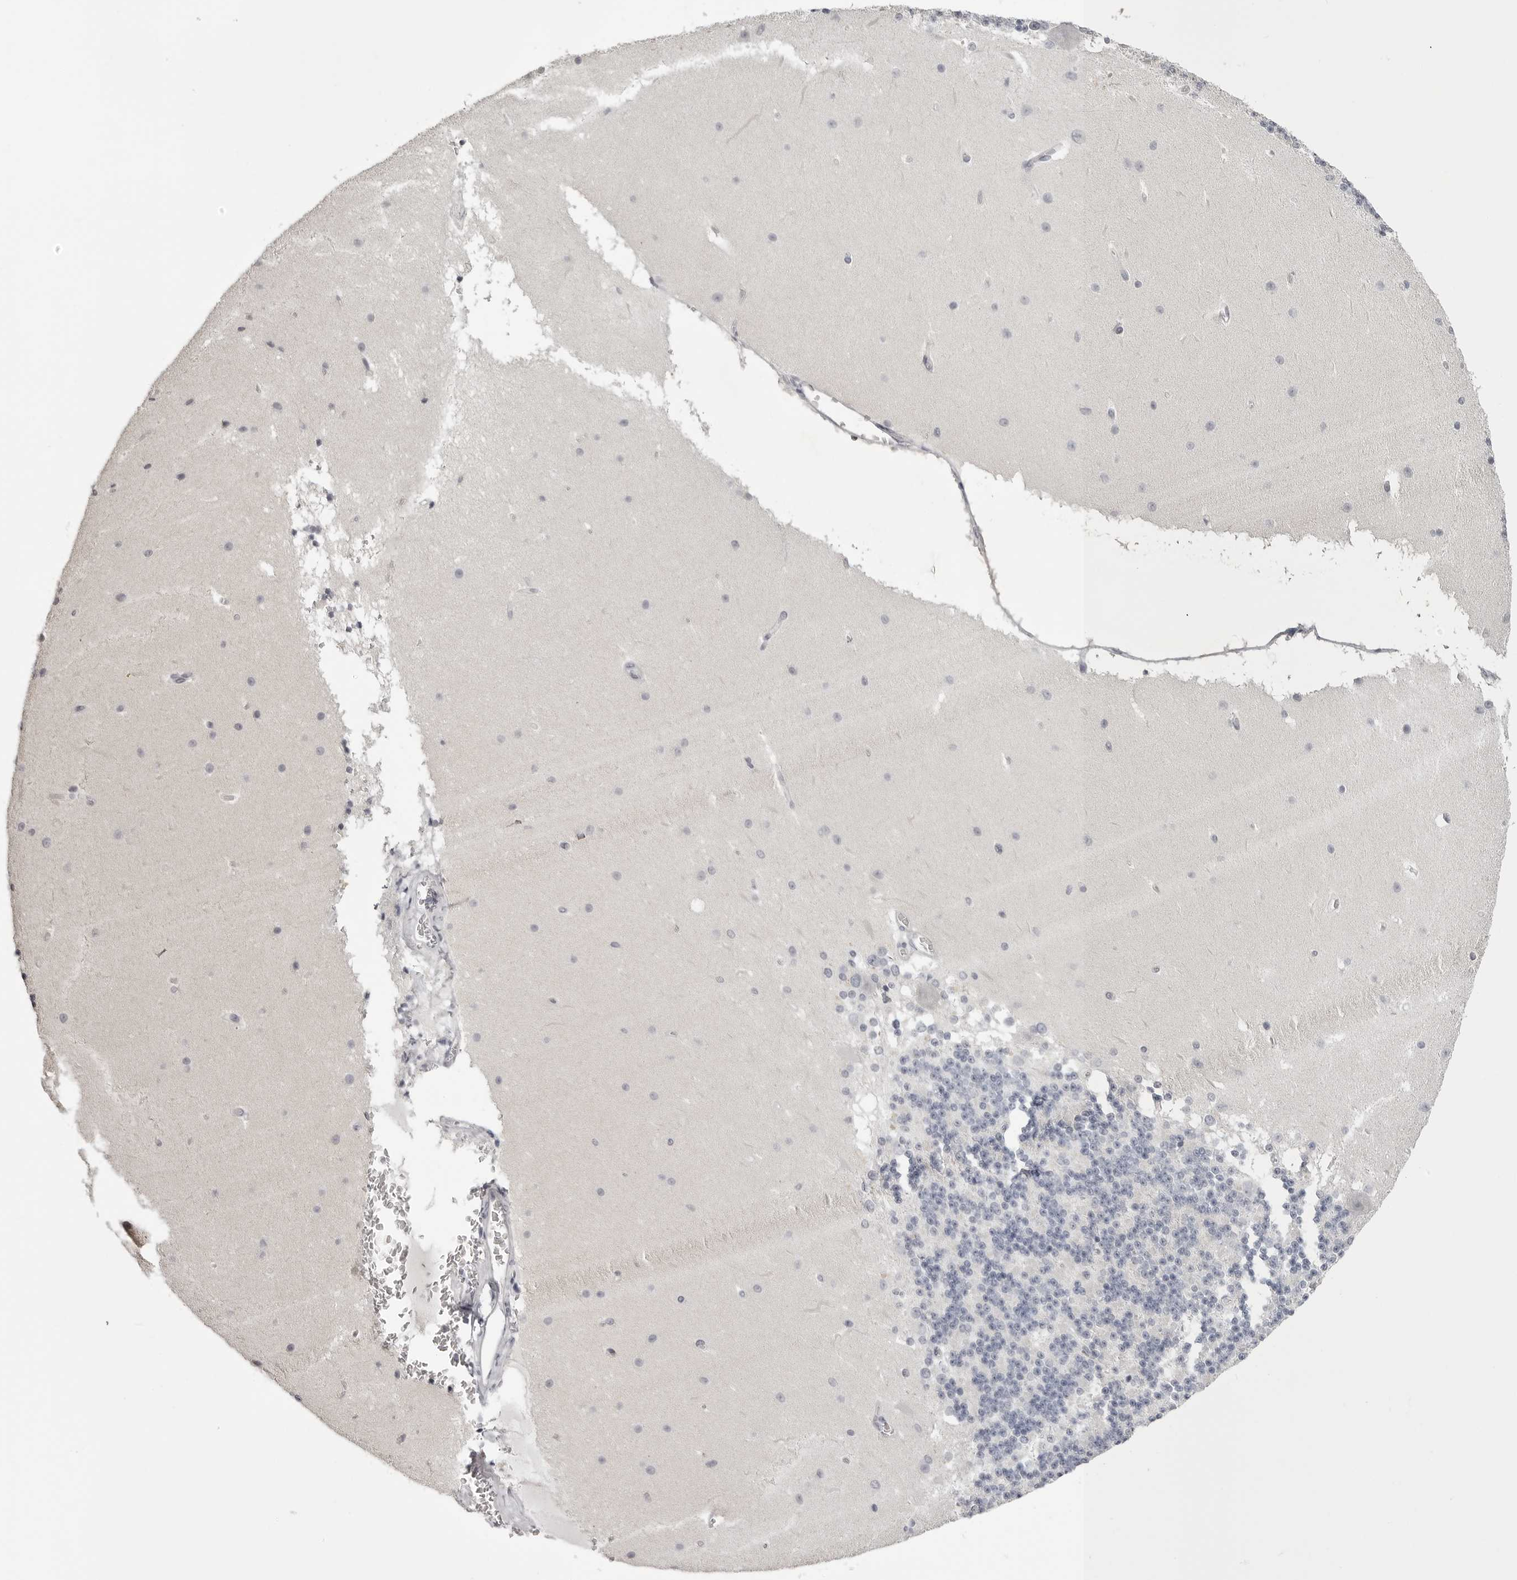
{"staining": {"intensity": "negative", "quantity": "none", "location": "none"}, "tissue": "cerebellum", "cell_type": "Cells in granular layer", "image_type": "normal", "snomed": [{"axis": "morphology", "description": "Normal tissue, NOS"}, {"axis": "topography", "description": "Cerebellum"}], "caption": "DAB (3,3'-diaminobenzidine) immunohistochemical staining of unremarkable human cerebellum displays no significant expression in cells in granular layer. Nuclei are stained in blue.", "gene": "GPN2", "patient": {"sex": "female", "age": 19}}